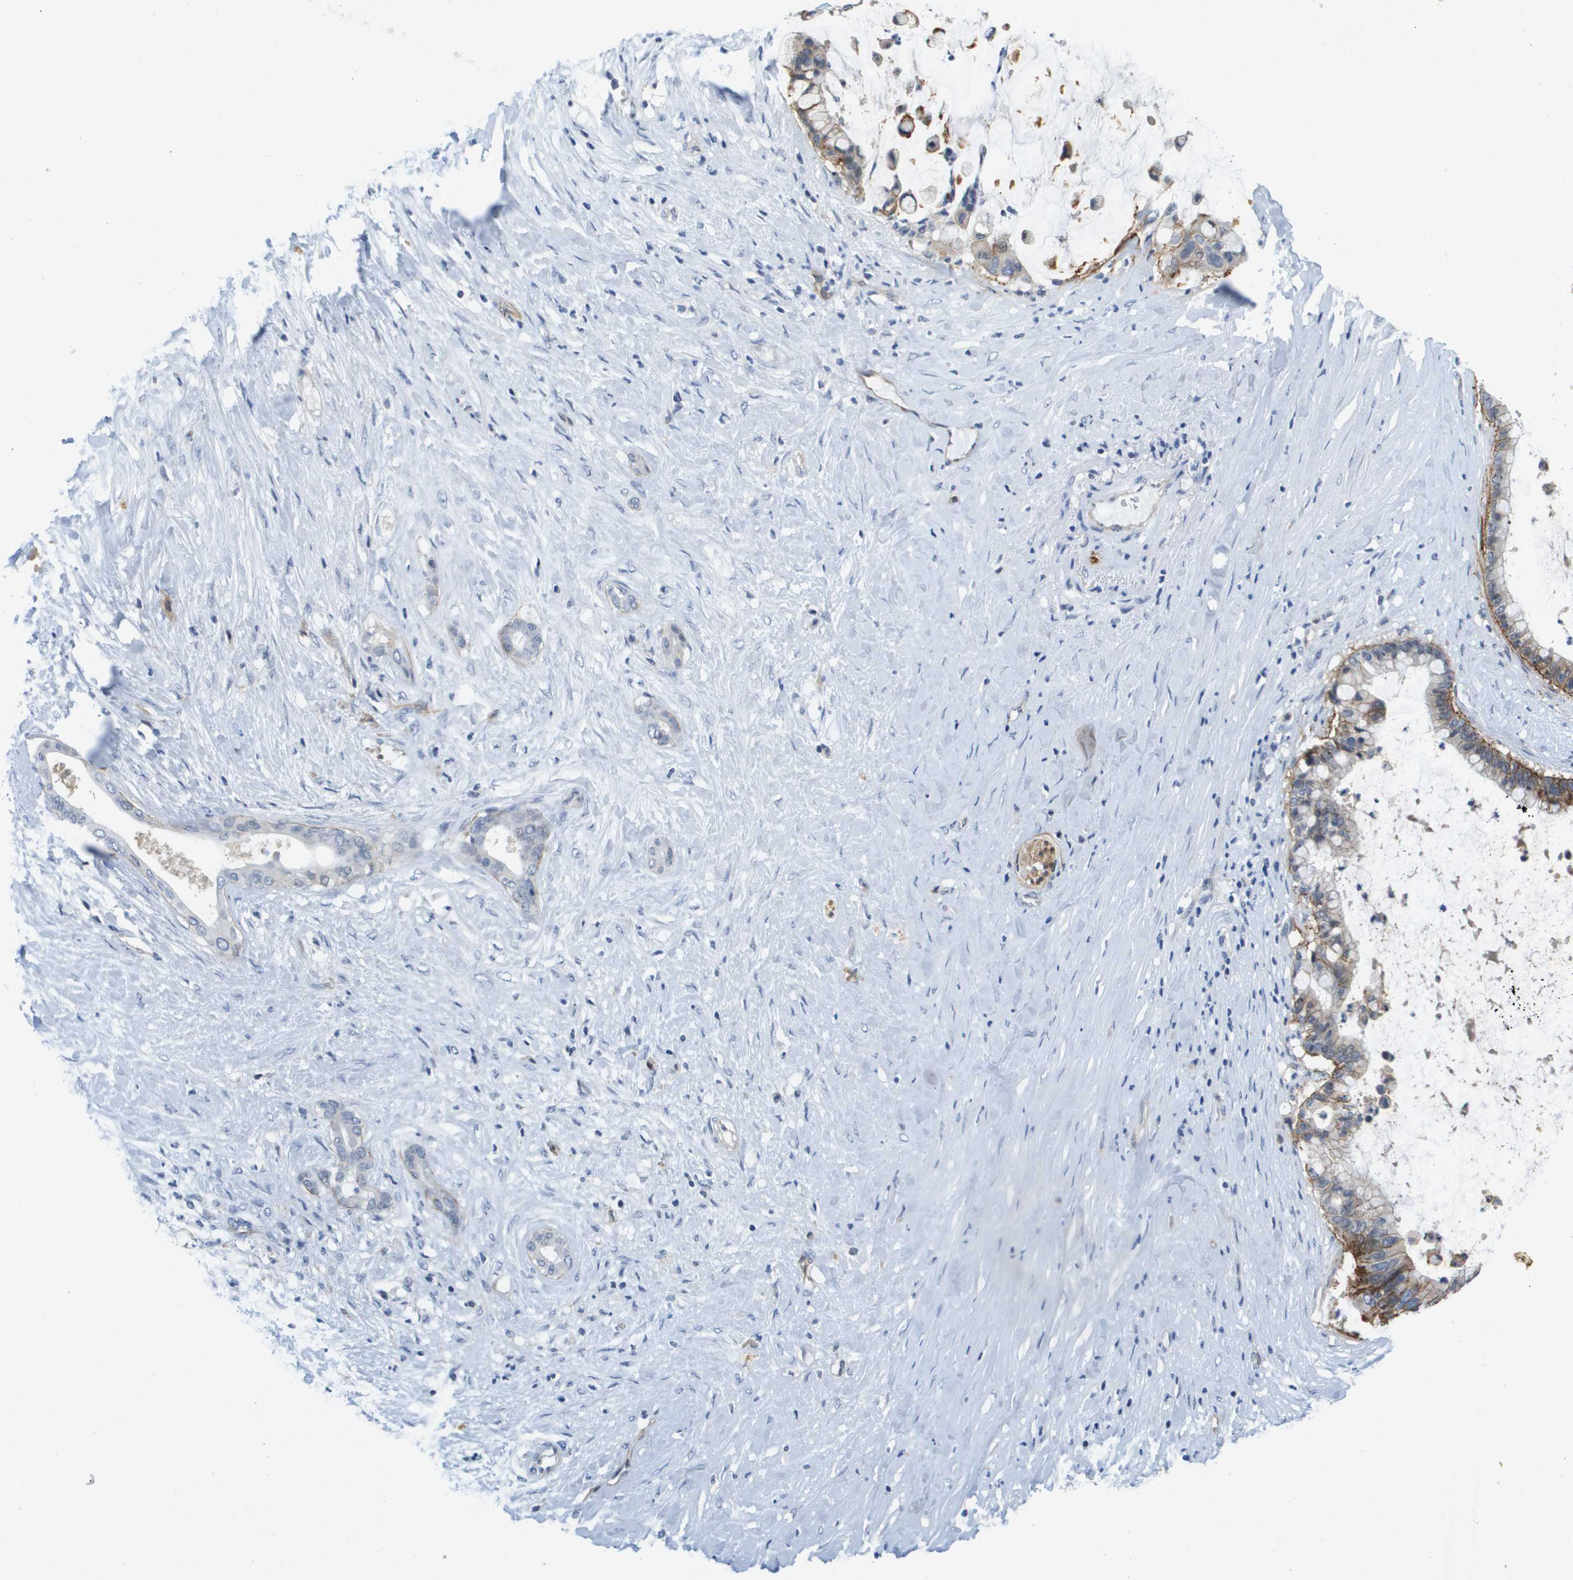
{"staining": {"intensity": "moderate", "quantity": "25%-75%", "location": "cytoplasmic/membranous"}, "tissue": "pancreatic cancer", "cell_type": "Tumor cells", "image_type": "cancer", "snomed": [{"axis": "morphology", "description": "Adenocarcinoma, NOS"}, {"axis": "topography", "description": "Pancreas"}], "caption": "Immunohistochemical staining of pancreatic cancer shows moderate cytoplasmic/membranous protein positivity in approximately 25%-75% of tumor cells. (Brightfield microscopy of DAB IHC at high magnification).", "gene": "ITGA6", "patient": {"sex": "male", "age": 41}}